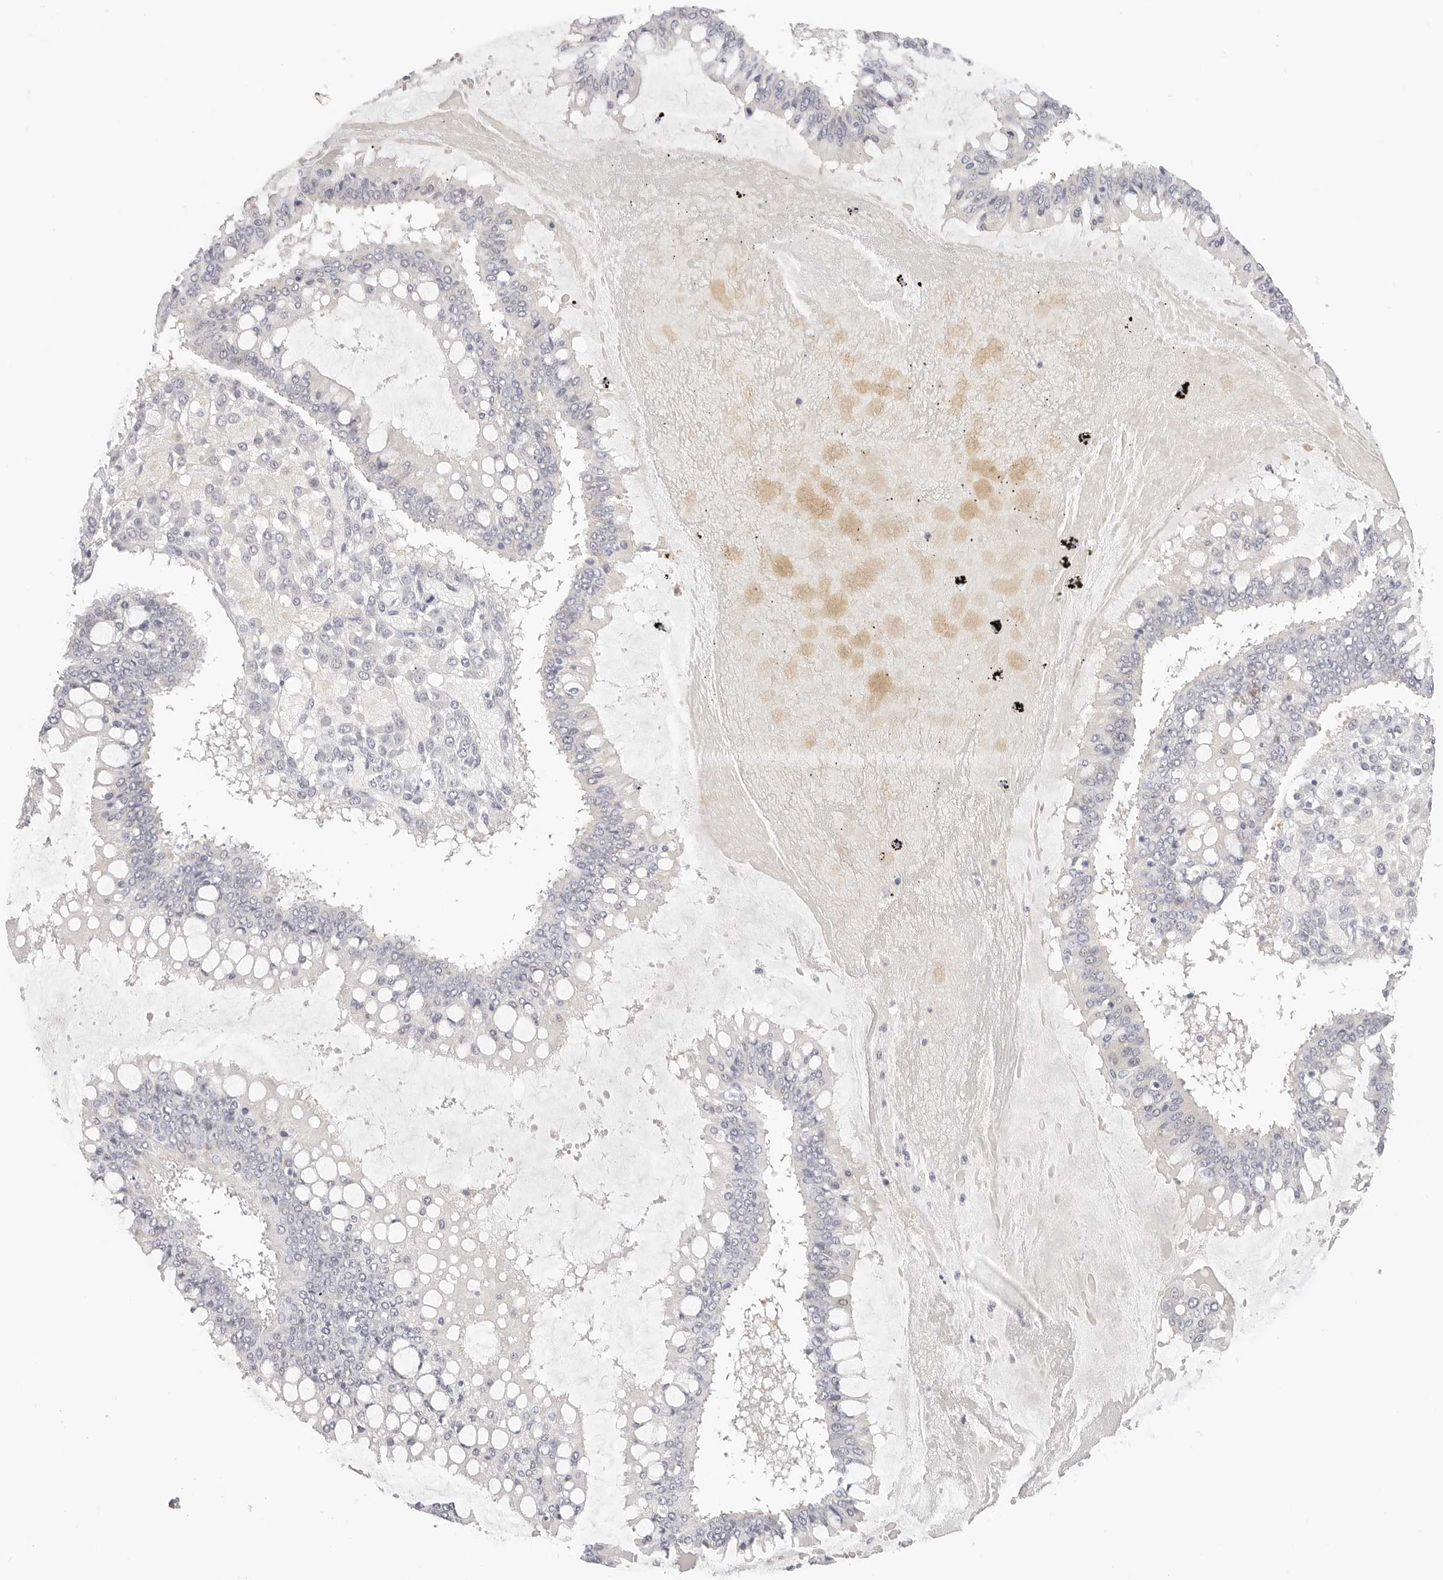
{"staining": {"intensity": "negative", "quantity": "none", "location": "none"}, "tissue": "ovarian cancer", "cell_type": "Tumor cells", "image_type": "cancer", "snomed": [{"axis": "morphology", "description": "Cystadenocarcinoma, mucinous, NOS"}, {"axis": "topography", "description": "Ovary"}], "caption": "Mucinous cystadenocarcinoma (ovarian) was stained to show a protein in brown. There is no significant positivity in tumor cells.", "gene": "DTNBP1", "patient": {"sex": "female", "age": 73}}